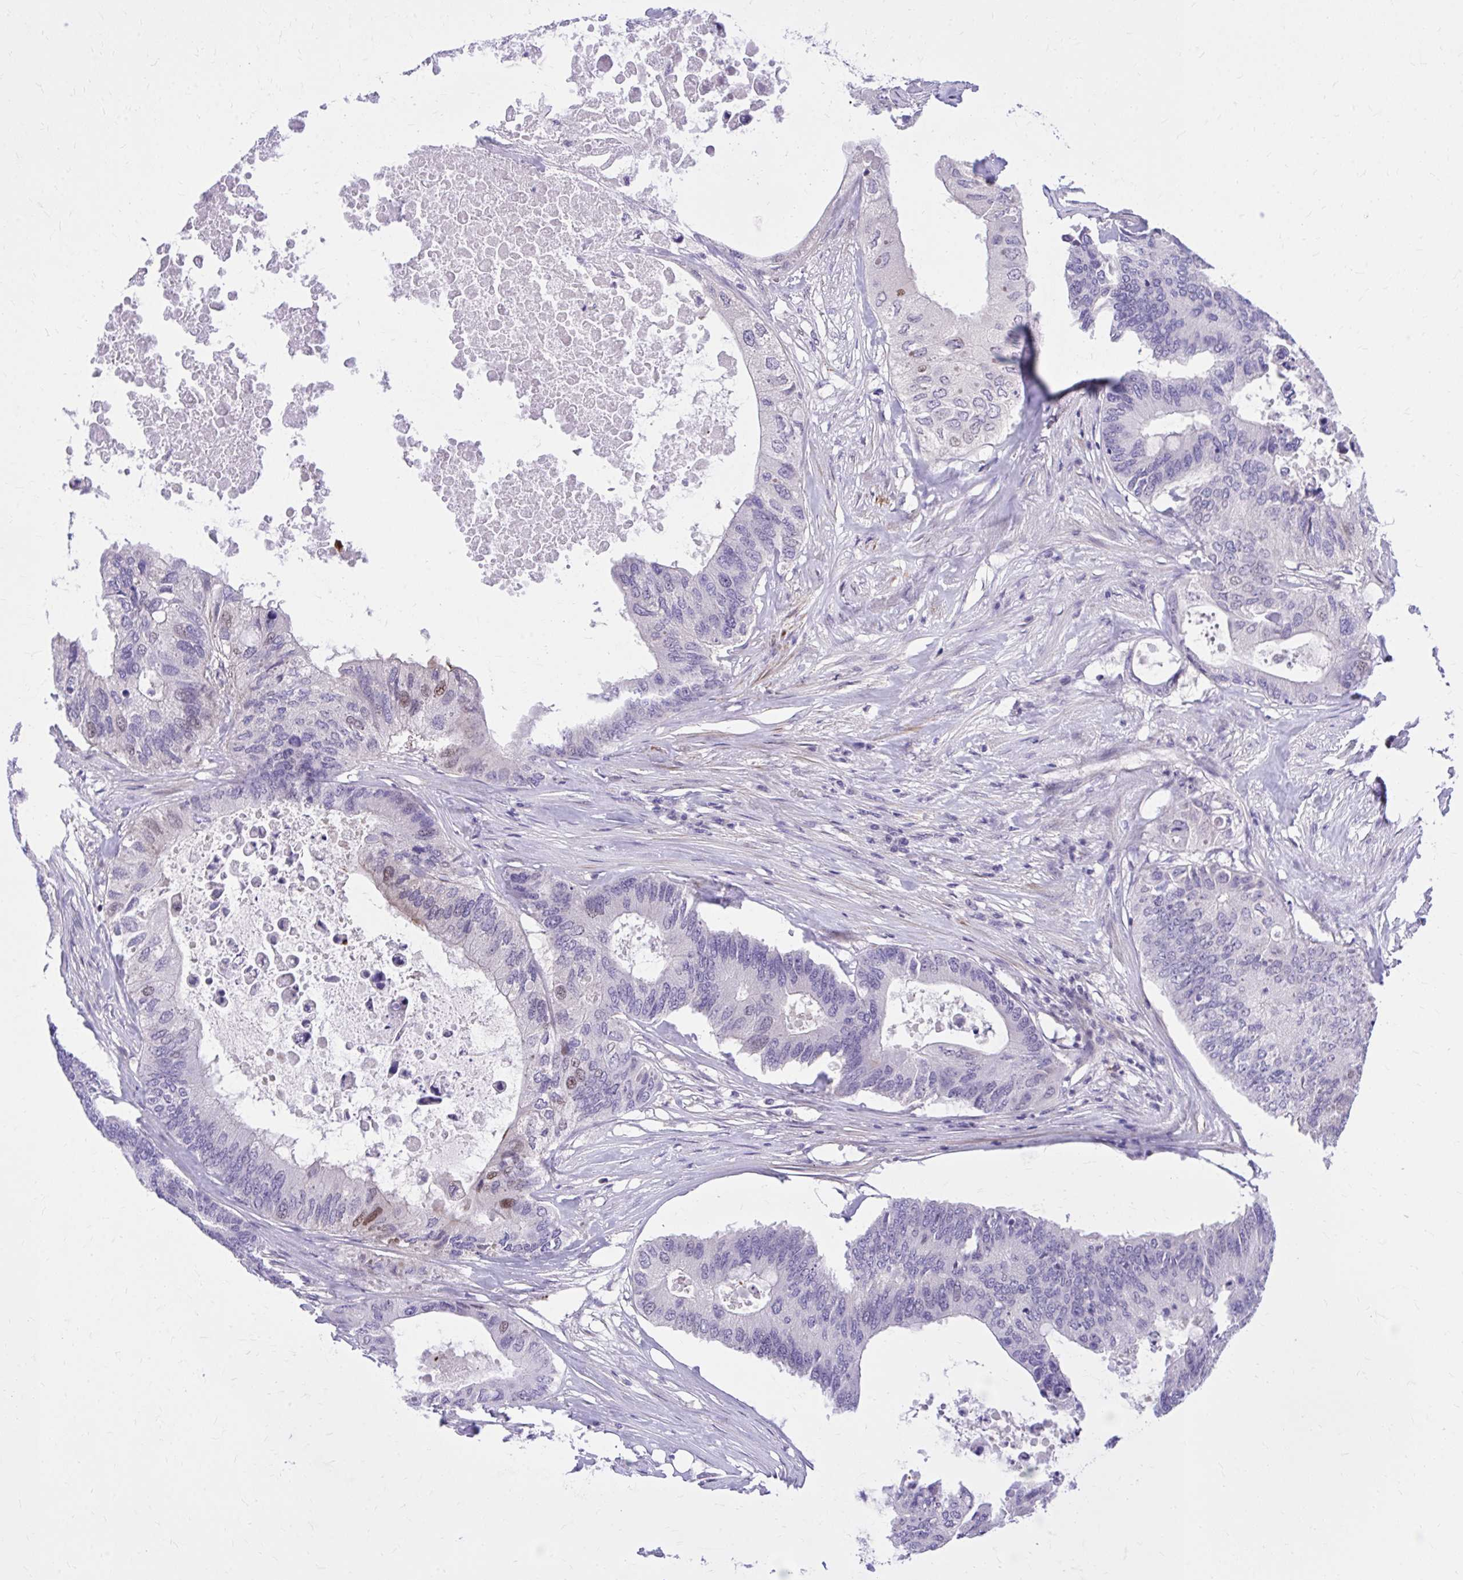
{"staining": {"intensity": "moderate", "quantity": "<25%", "location": "nuclear"}, "tissue": "colorectal cancer", "cell_type": "Tumor cells", "image_type": "cancer", "snomed": [{"axis": "morphology", "description": "Adenocarcinoma, NOS"}, {"axis": "topography", "description": "Colon"}], "caption": "Immunohistochemistry photomicrograph of adenocarcinoma (colorectal) stained for a protein (brown), which reveals low levels of moderate nuclear positivity in about <25% of tumor cells.", "gene": "ZBTB25", "patient": {"sex": "male", "age": 71}}